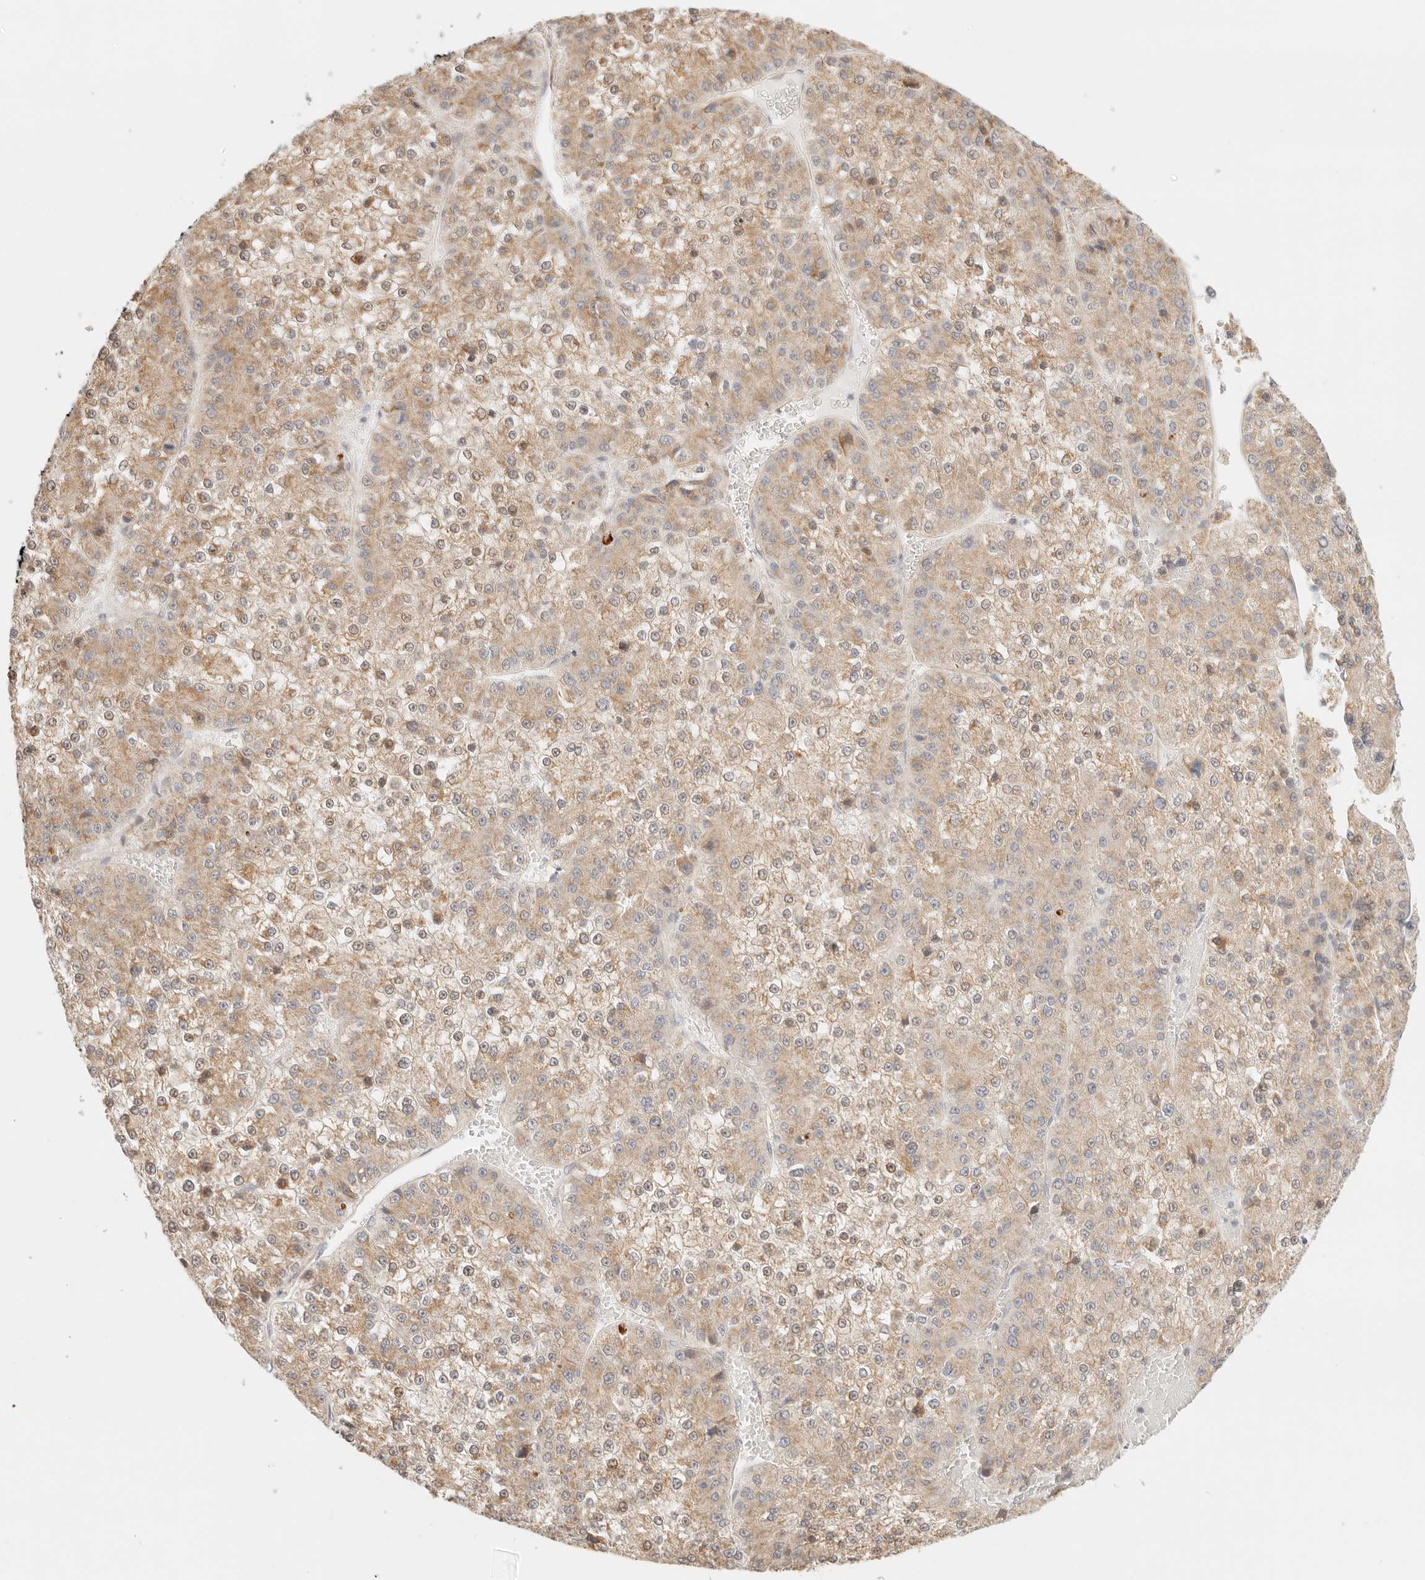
{"staining": {"intensity": "moderate", "quantity": ">75%", "location": "cytoplasmic/membranous"}, "tissue": "liver cancer", "cell_type": "Tumor cells", "image_type": "cancer", "snomed": [{"axis": "morphology", "description": "Carcinoma, Hepatocellular, NOS"}, {"axis": "topography", "description": "Liver"}], "caption": "A photomicrograph showing moderate cytoplasmic/membranous staining in about >75% of tumor cells in liver hepatocellular carcinoma, as visualized by brown immunohistochemical staining.", "gene": "ZC3H11A", "patient": {"sex": "female", "age": 73}}